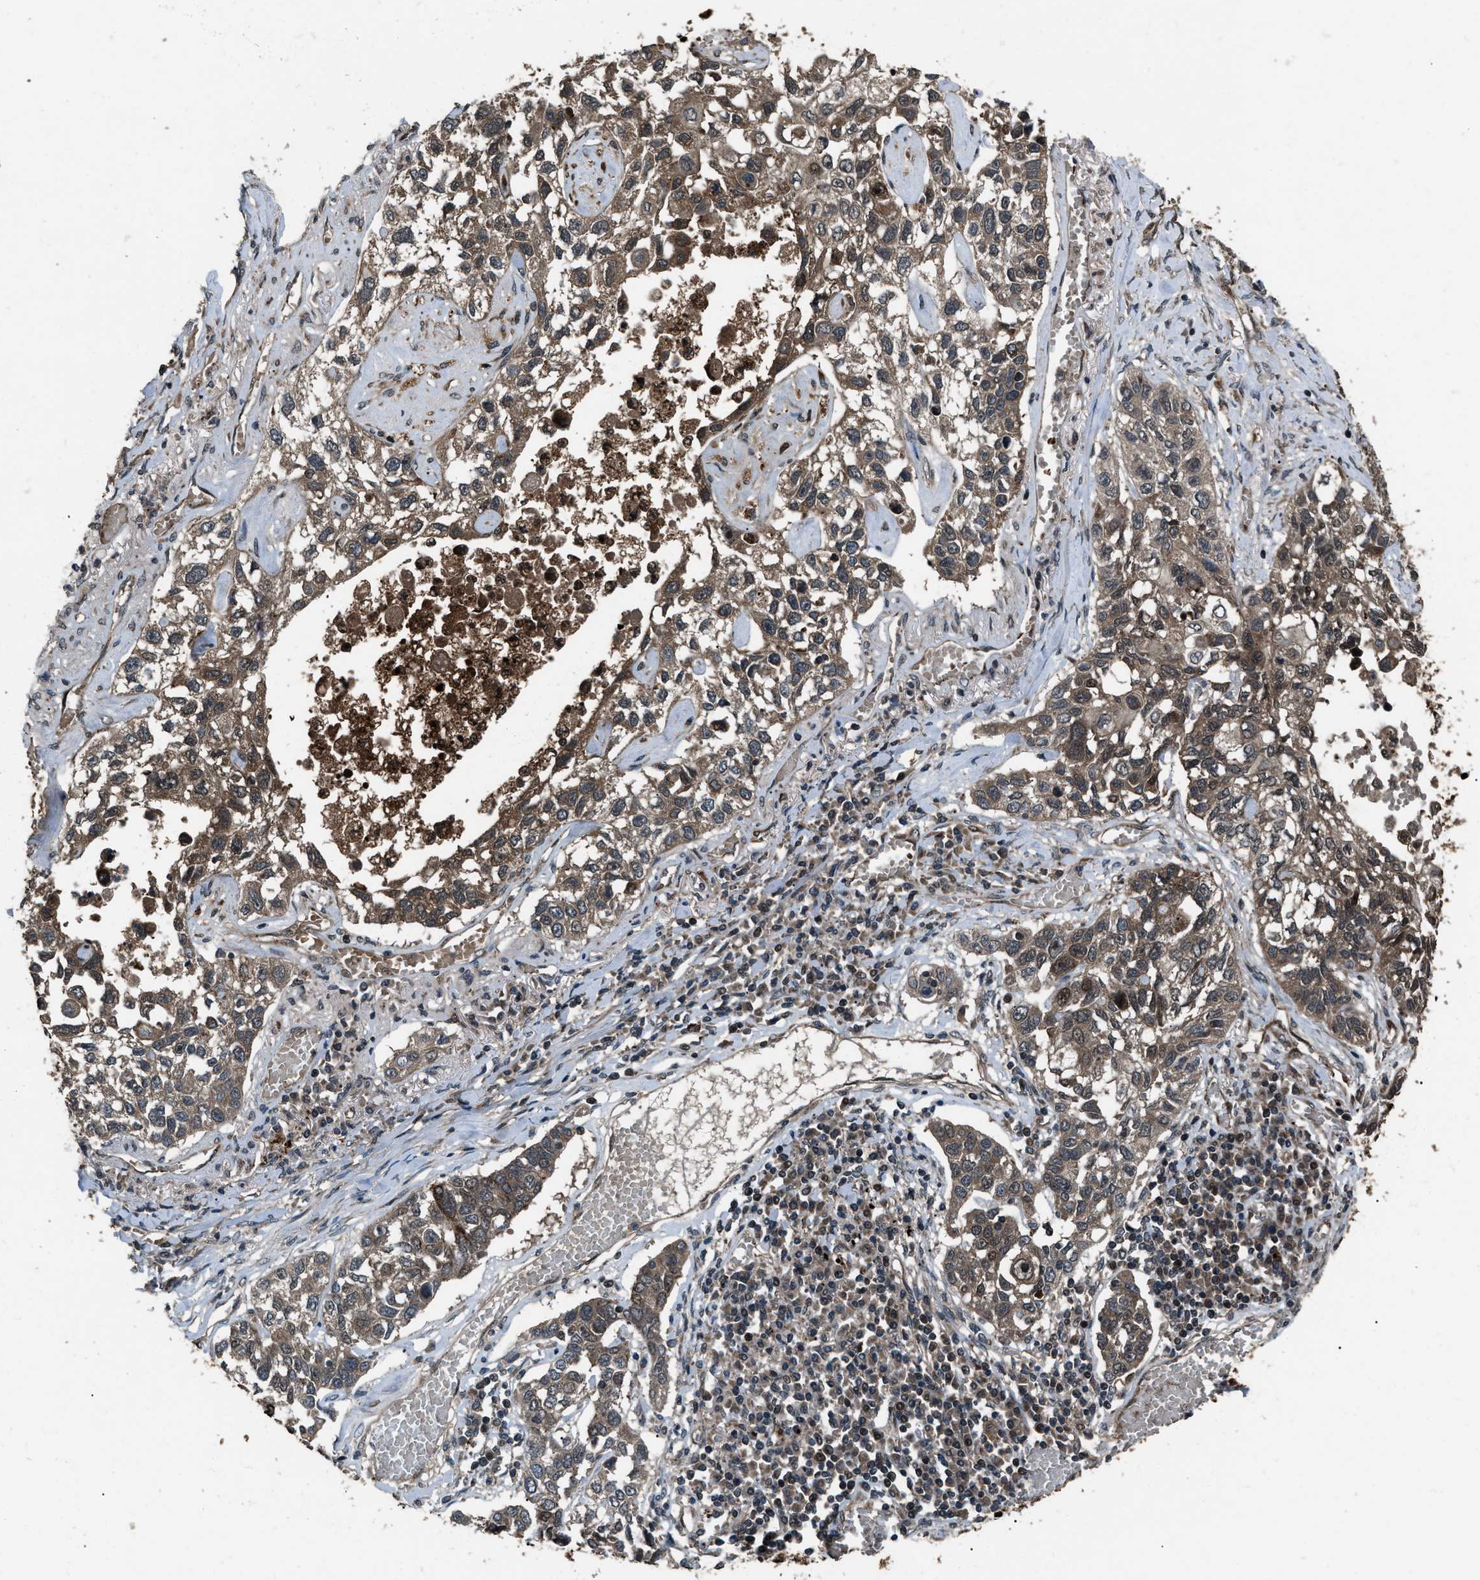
{"staining": {"intensity": "moderate", "quantity": ">75%", "location": "cytoplasmic/membranous"}, "tissue": "lung cancer", "cell_type": "Tumor cells", "image_type": "cancer", "snomed": [{"axis": "morphology", "description": "Squamous cell carcinoma, NOS"}, {"axis": "topography", "description": "Lung"}], "caption": "Tumor cells show moderate cytoplasmic/membranous staining in approximately >75% of cells in lung cancer.", "gene": "IRAK4", "patient": {"sex": "male", "age": 71}}